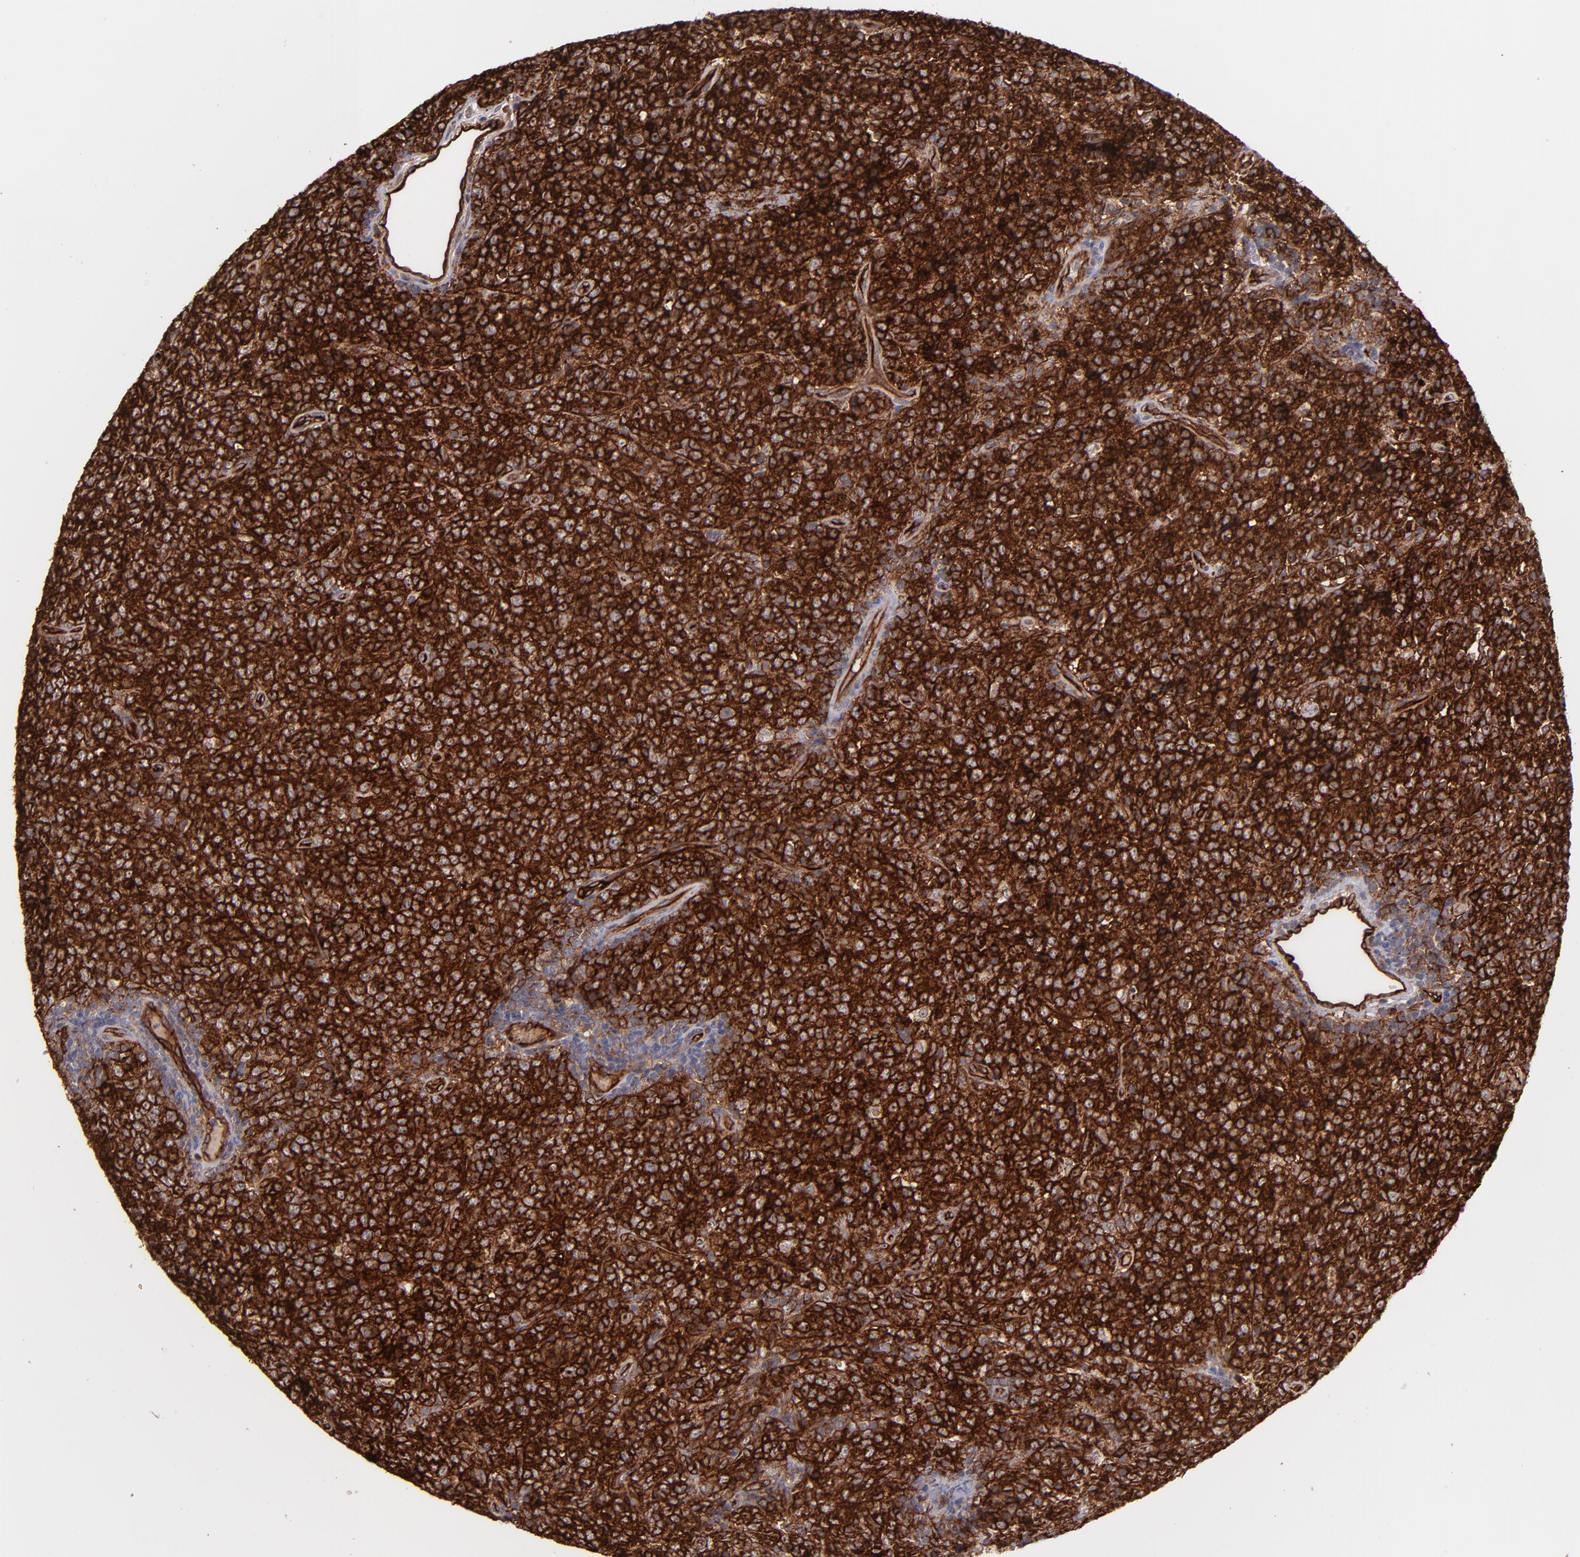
{"staining": {"intensity": "strong", "quantity": ">75%", "location": "cytoplasmic/membranous"}, "tissue": "lymphoma", "cell_type": "Tumor cells", "image_type": "cancer", "snomed": [{"axis": "morphology", "description": "Malignant lymphoma, non-Hodgkin's type, High grade"}, {"axis": "topography", "description": "Tonsil"}], "caption": "Lymphoma stained for a protein shows strong cytoplasmic/membranous positivity in tumor cells. (DAB (3,3'-diaminobenzidine) = brown stain, brightfield microscopy at high magnification).", "gene": "ICAM1", "patient": {"sex": "female", "age": 36}}